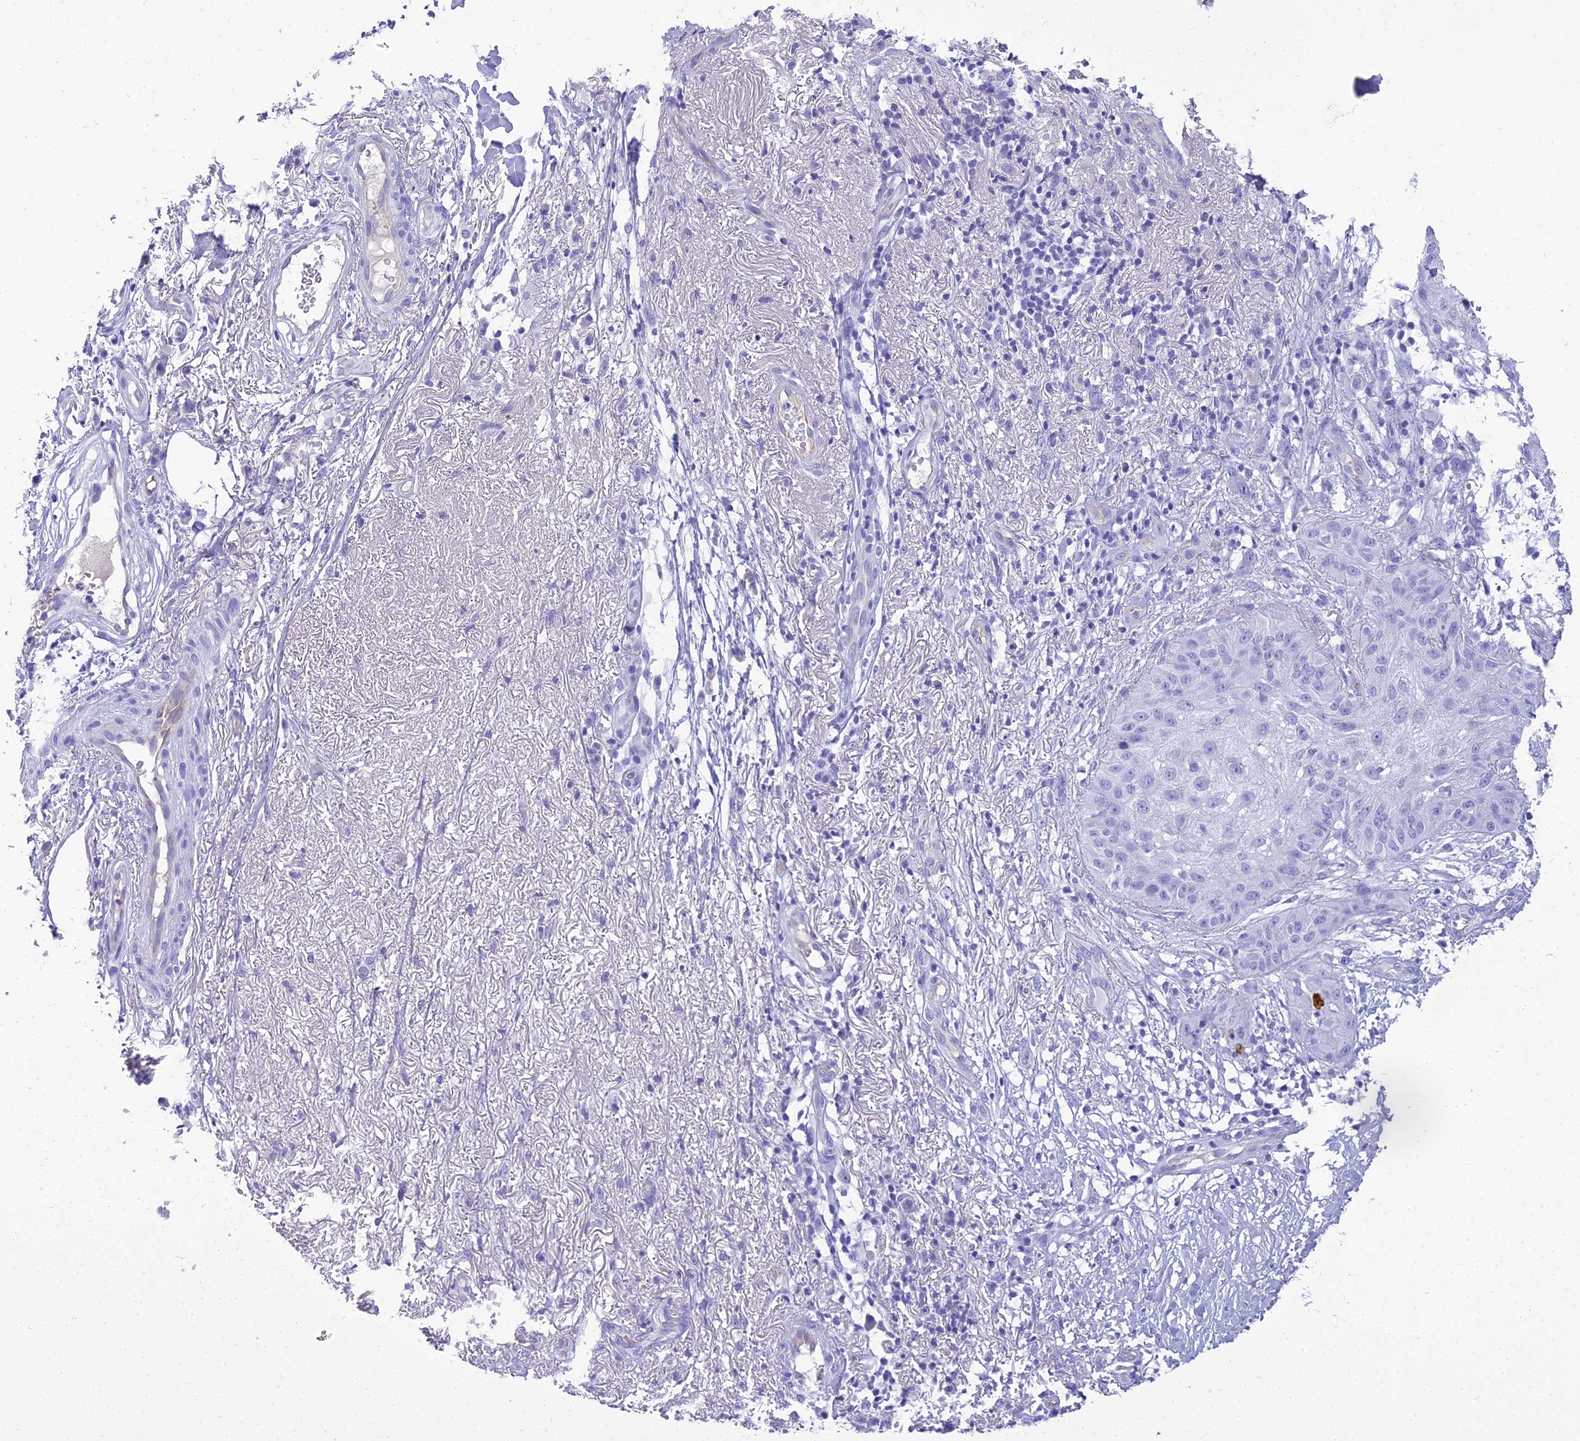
{"staining": {"intensity": "negative", "quantity": "none", "location": "none"}, "tissue": "skin cancer", "cell_type": "Tumor cells", "image_type": "cancer", "snomed": [{"axis": "morphology", "description": "Squamous cell carcinoma, NOS"}, {"axis": "topography", "description": "Skin"}], "caption": "Immunohistochemistry (IHC) of squamous cell carcinoma (skin) exhibits no expression in tumor cells. The staining is performed using DAB (3,3'-diaminobenzidine) brown chromogen with nuclei counter-stained in using hematoxylin.", "gene": "NINJ1", "patient": {"sex": "male", "age": 70}}